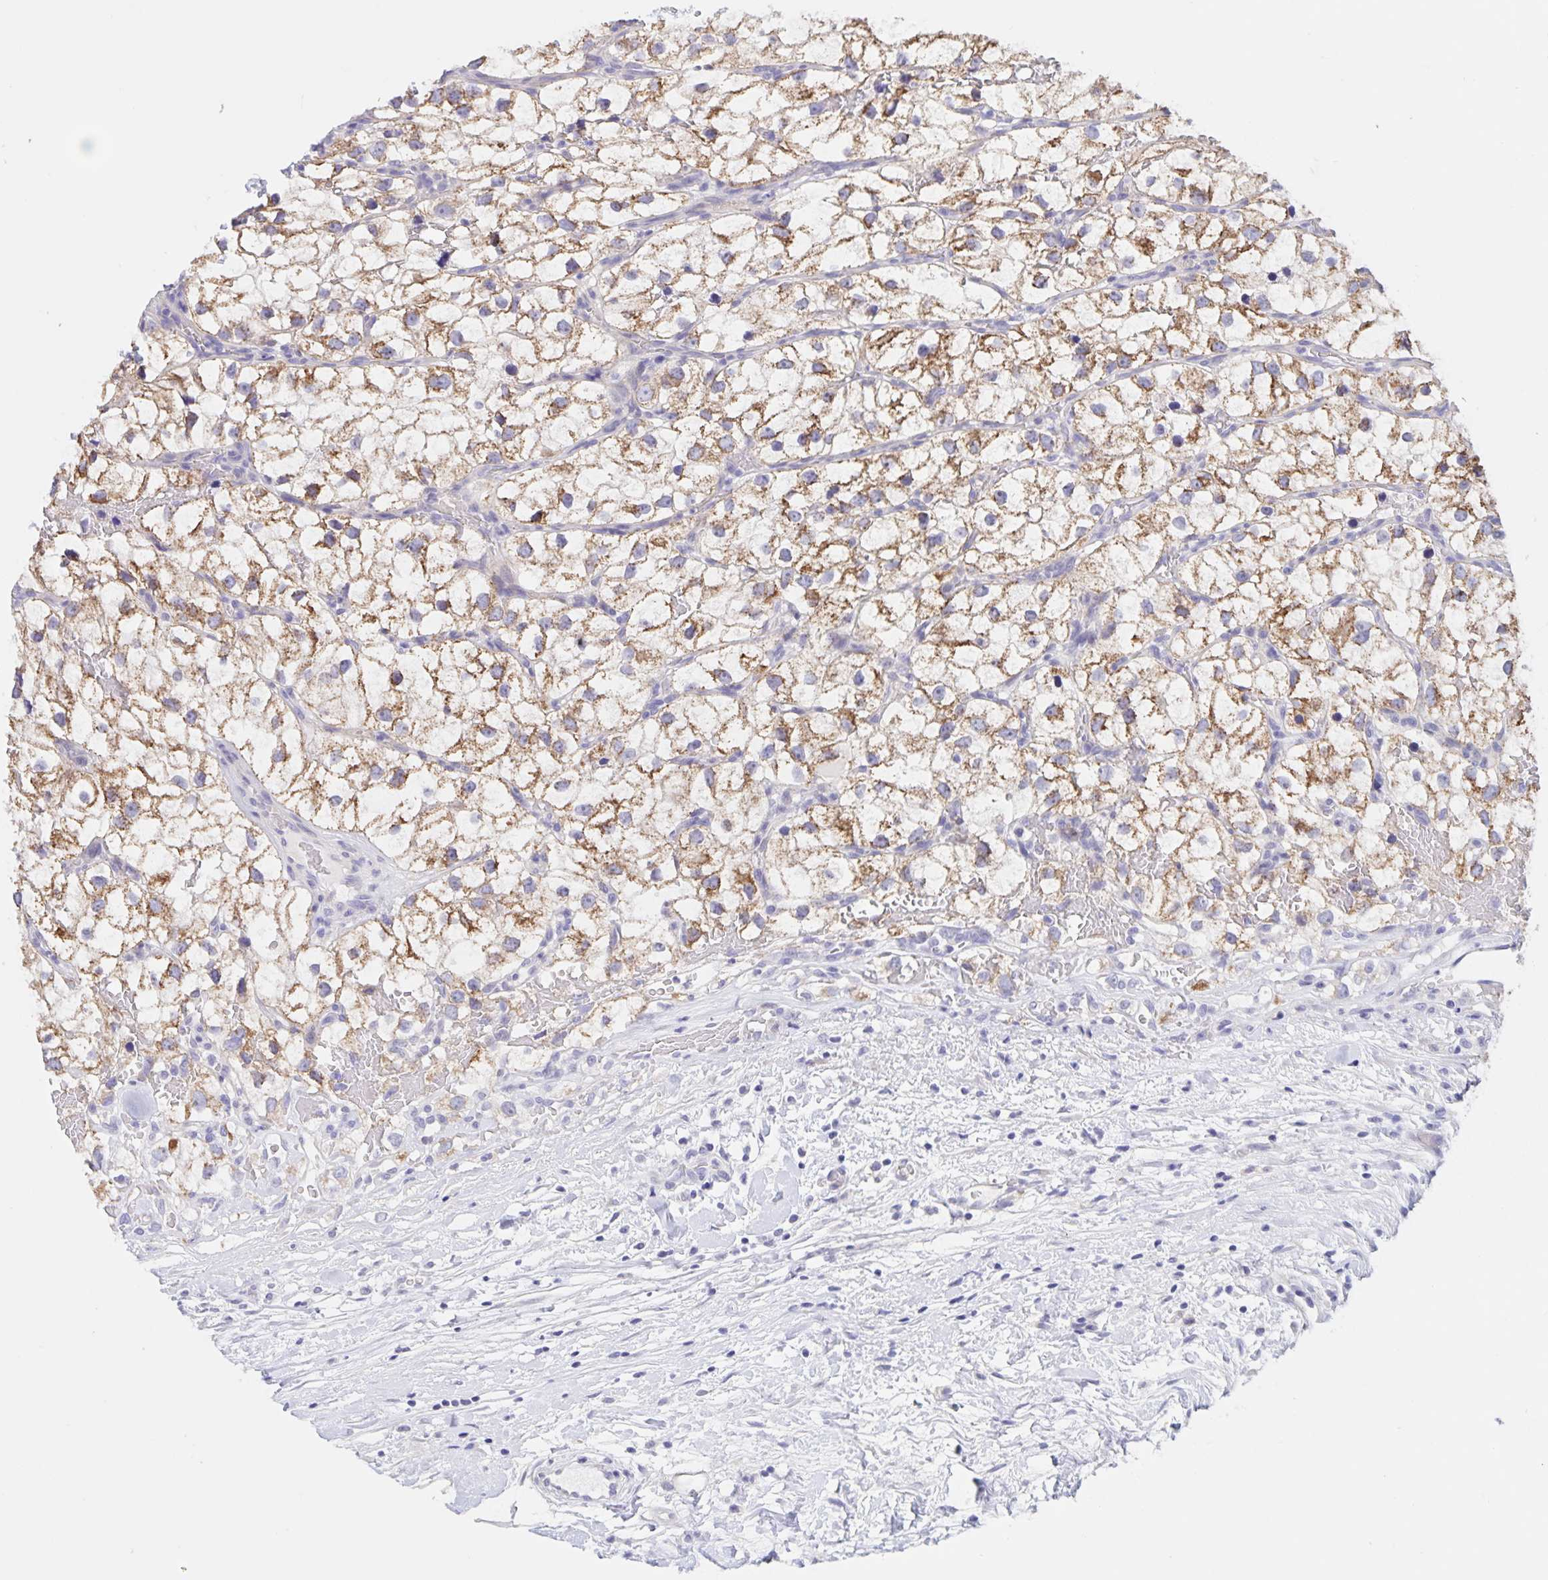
{"staining": {"intensity": "moderate", "quantity": ">75%", "location": "cytoplasmic/membranous"}, "tissue": "renal cancer", "cell_type": "Tumor cells", "image_type": "cancer", "snomed": [{"axis": "morphology", "description": "Adenocarcinoma, NOS"}, {"axis": "topography", "description": "Kidney"}], "caption": "Adenocarcinoma (renal) stained with a brown dye reveals moderate cytoplasmic/membranous positive staining in approximately >75% of tumor cells.", "gene": "DMGDH", "patient": {"sex": "male", "age": 59}}